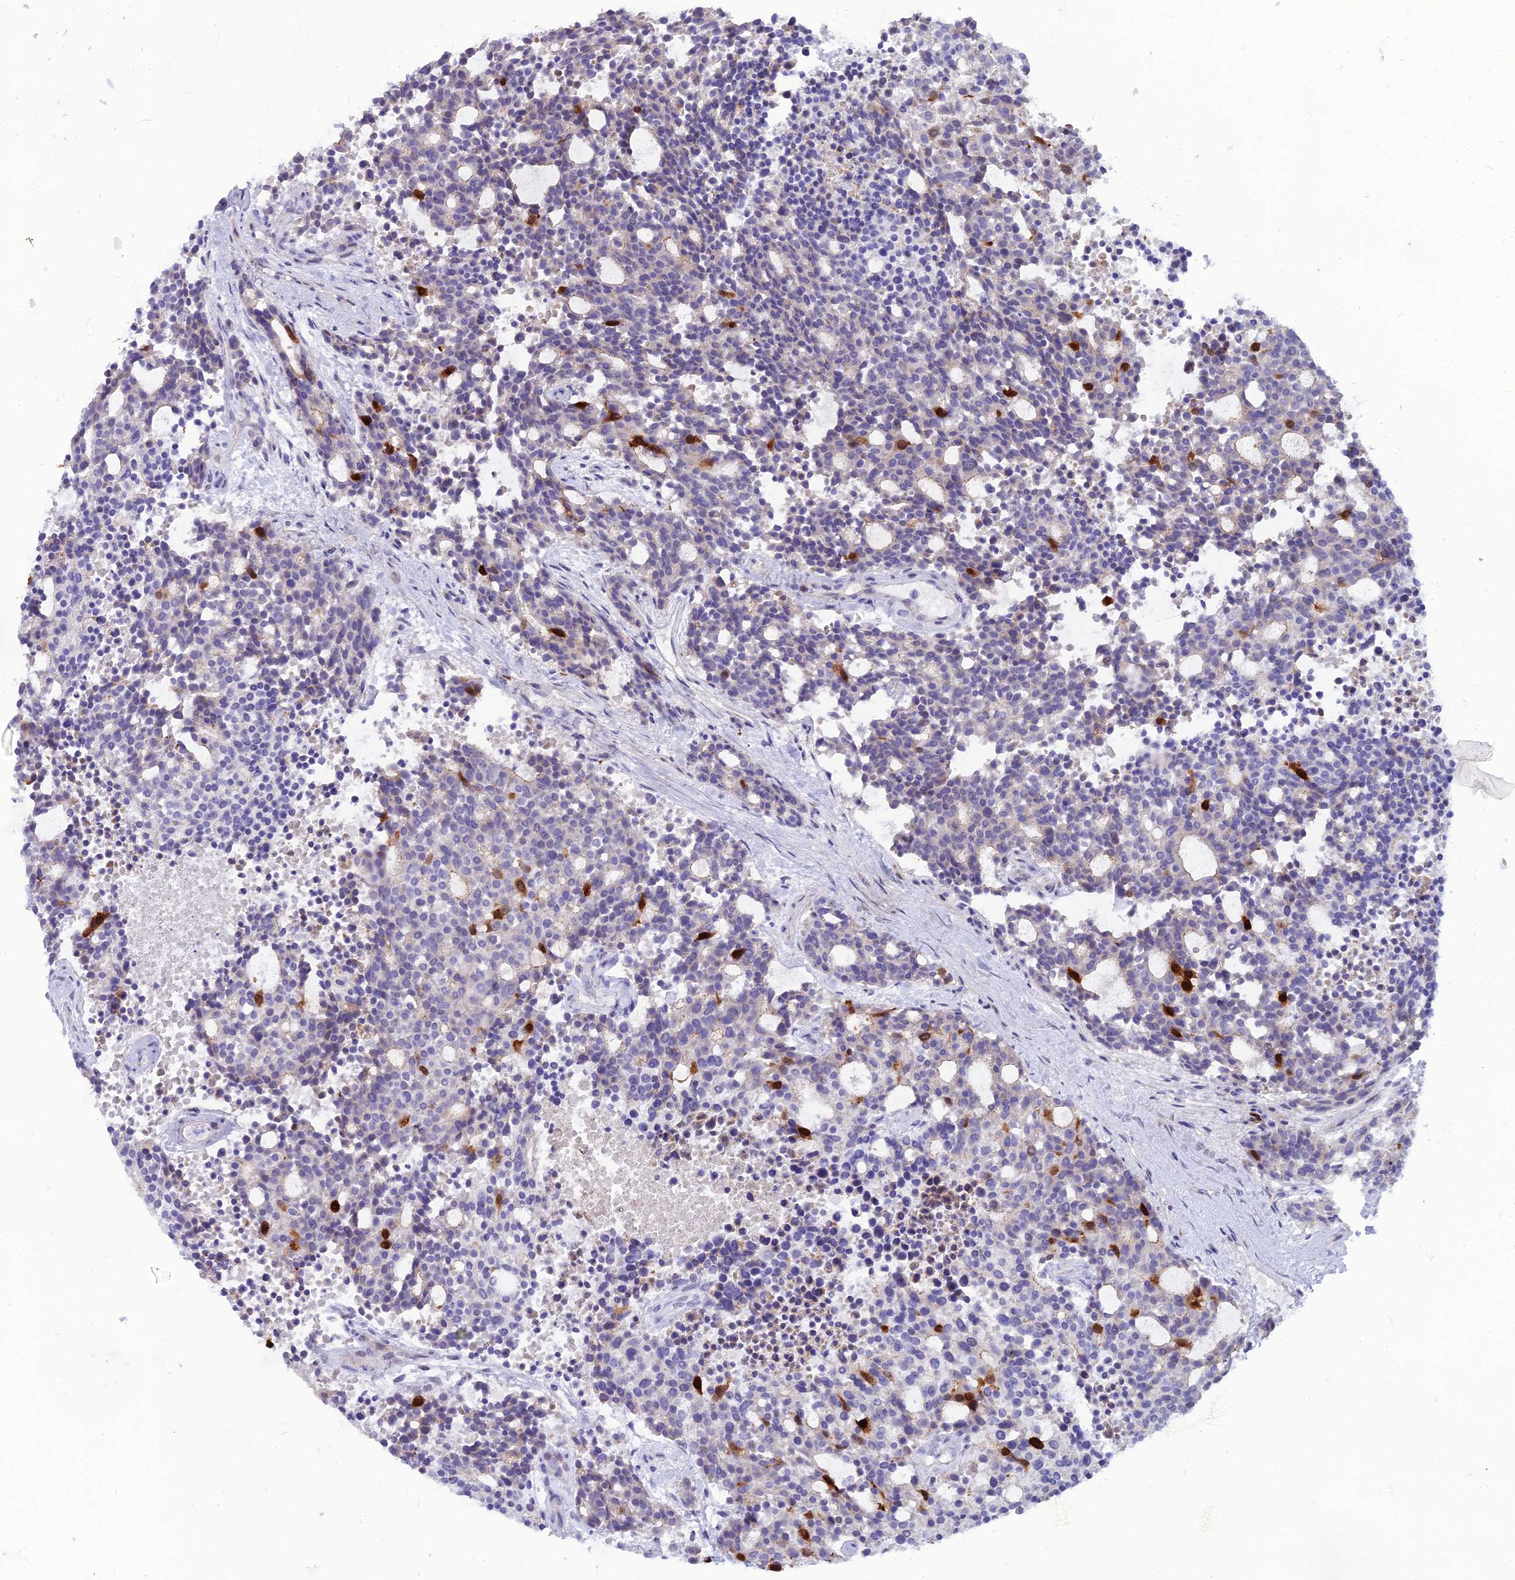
{"staining": {"intensity": "strong", "quantity": "<25%", "location": "nuclear"}, "tissue": "carcinoid", "cell_type": "Tumor cells", "image_type": "cancer", "snomed": [{"axis": "morphology", "description": "Carcinoid, malignant, NOS"}, {"axis": "topography", "description": "Pancreas"}], "caption": "Protein expression analysis of carcinoid exhibits strong nuclear expression in about <25% of tumor cells. Using DAB (brown) and hematoxylin (blue) stains, captured at high magnification using brightfield microscopy.", "gene": "NUSAP1", "patient": {"sex": "female", "age": 54}}